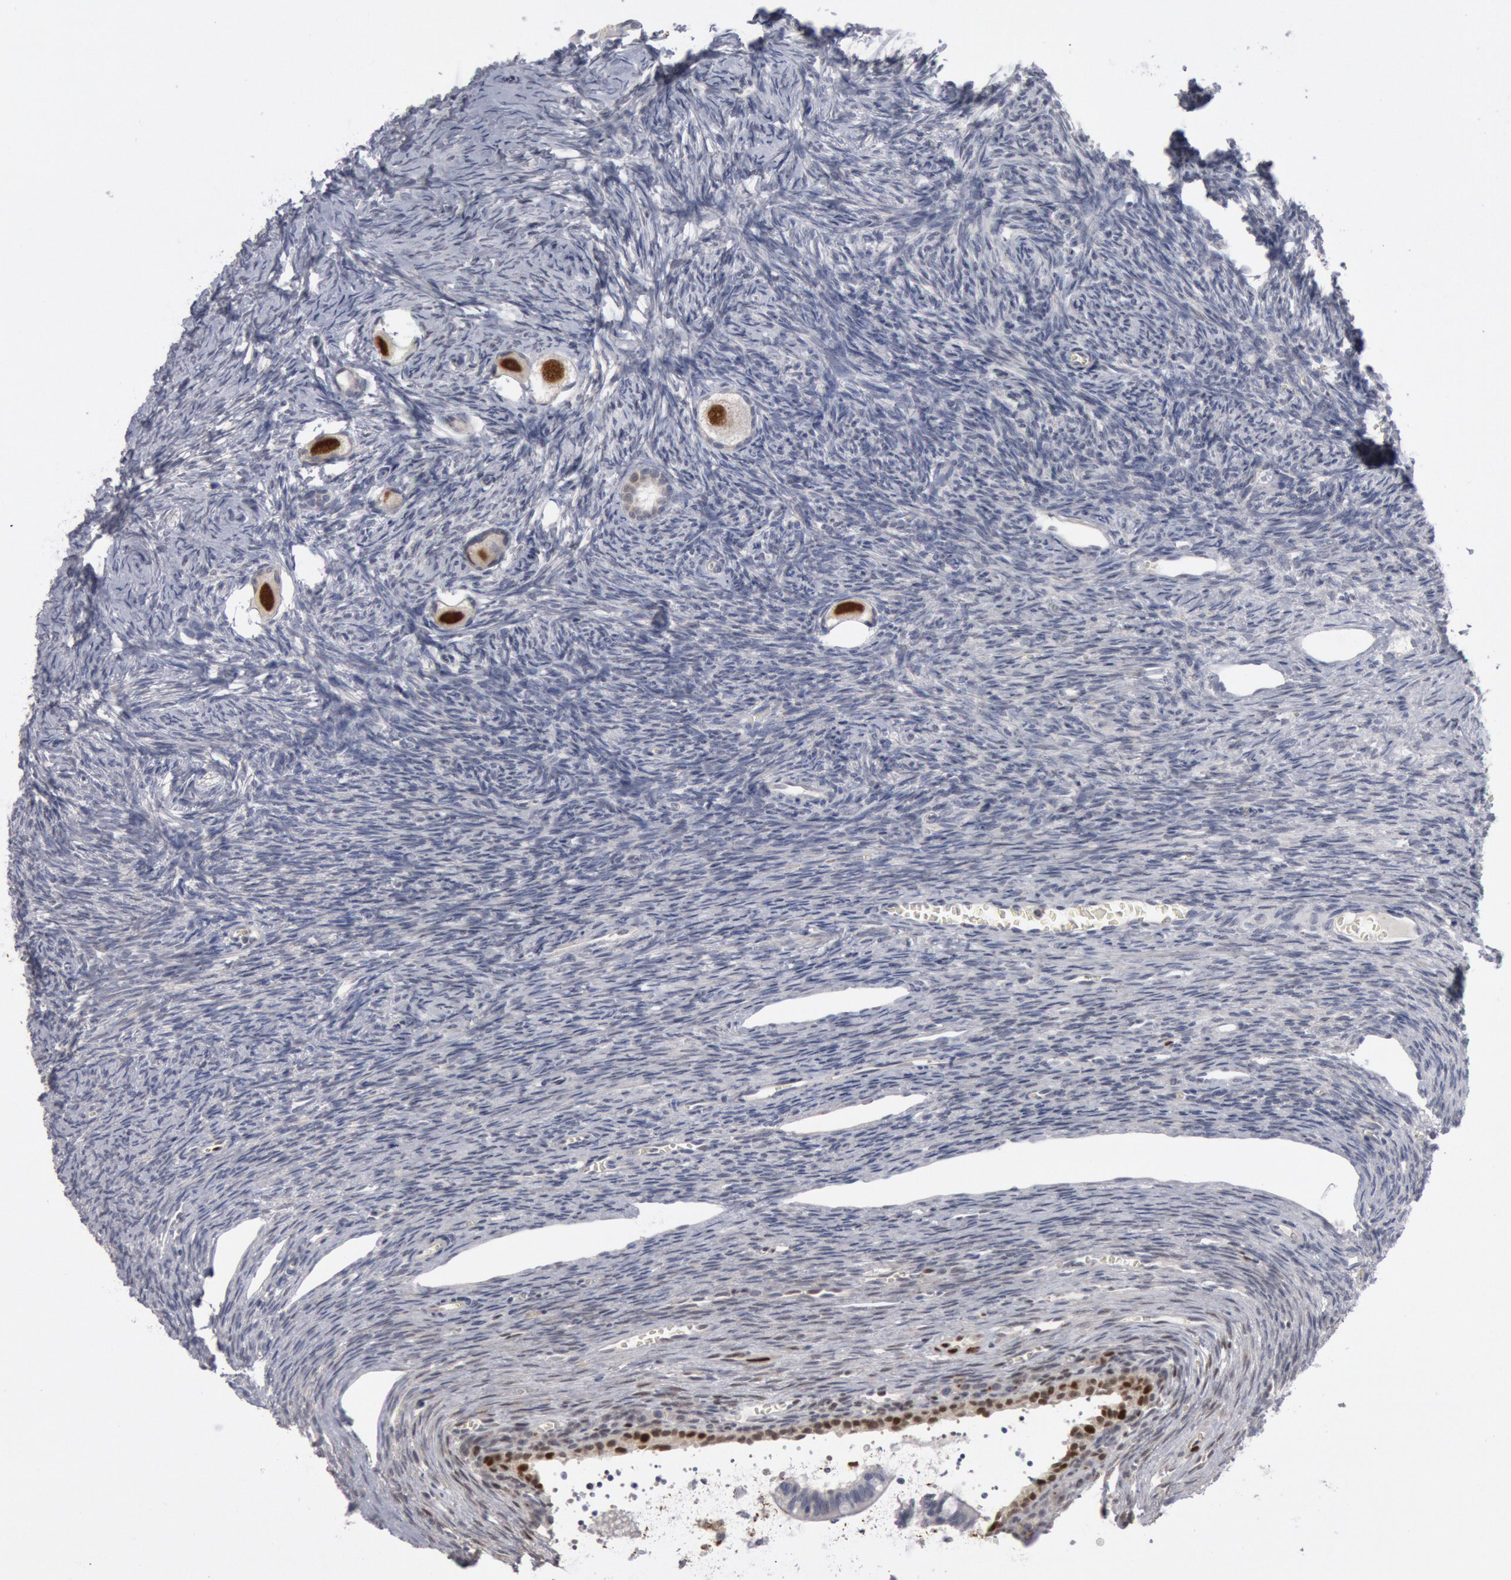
{"staining": {"intensity": "strong", "quantity": "<25%", "location": "nuclear"}, "tissue": "ovary", "cell_type": "Follicle cells", "image_type": "normal", "snomed": [{"axis": "morphology", "description": "Normal tissue, NOS"}, {"axis": "topography", "description": "Ovary"}], "caption": "Protein staining reveals strong nuclear expression in about <25% of follicle cells in unremarkable ovary.", "gene": "WDHD1", "patient": {"sex": "female", "age": 27}}